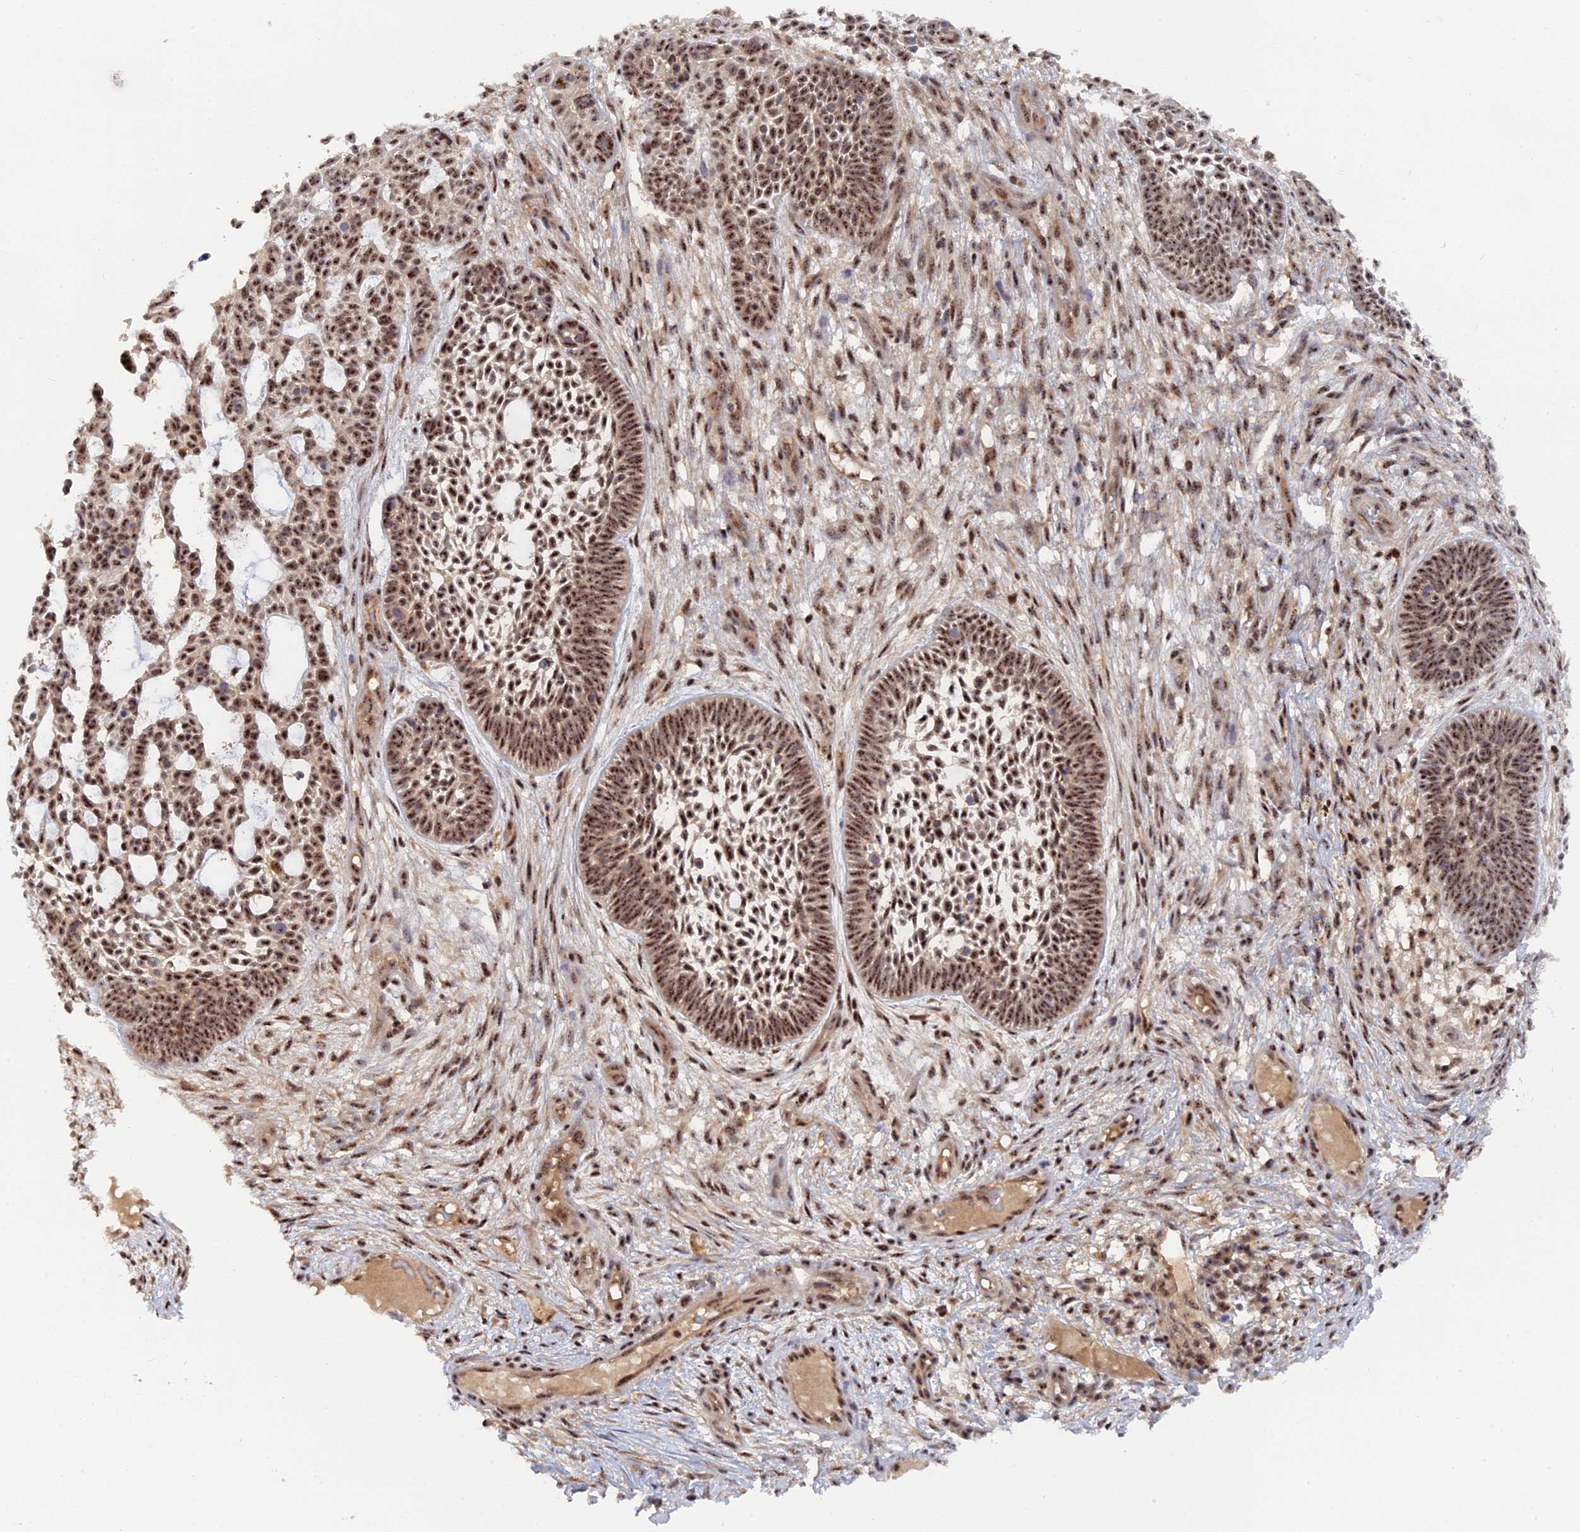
{"staining": {"intensity": "moderate", "quantity": ">75%", "location": "nuclear"}, "tissue": "skin cancer", "cell_type": "Tumor cells", "image_type": "cancer", "snomed": [{"axis": "morphology", "description": "Basal cell carcinoma"}, {"axis": "topography", "description": "Skin"}], "caption": "Protein staining of basal cell carcinoma (skin) tissue reveals moderate nuclear staining in about >75% of tumor cells.", "gene": "TAB1", "patient": {"sex": "male", "age": 89}}